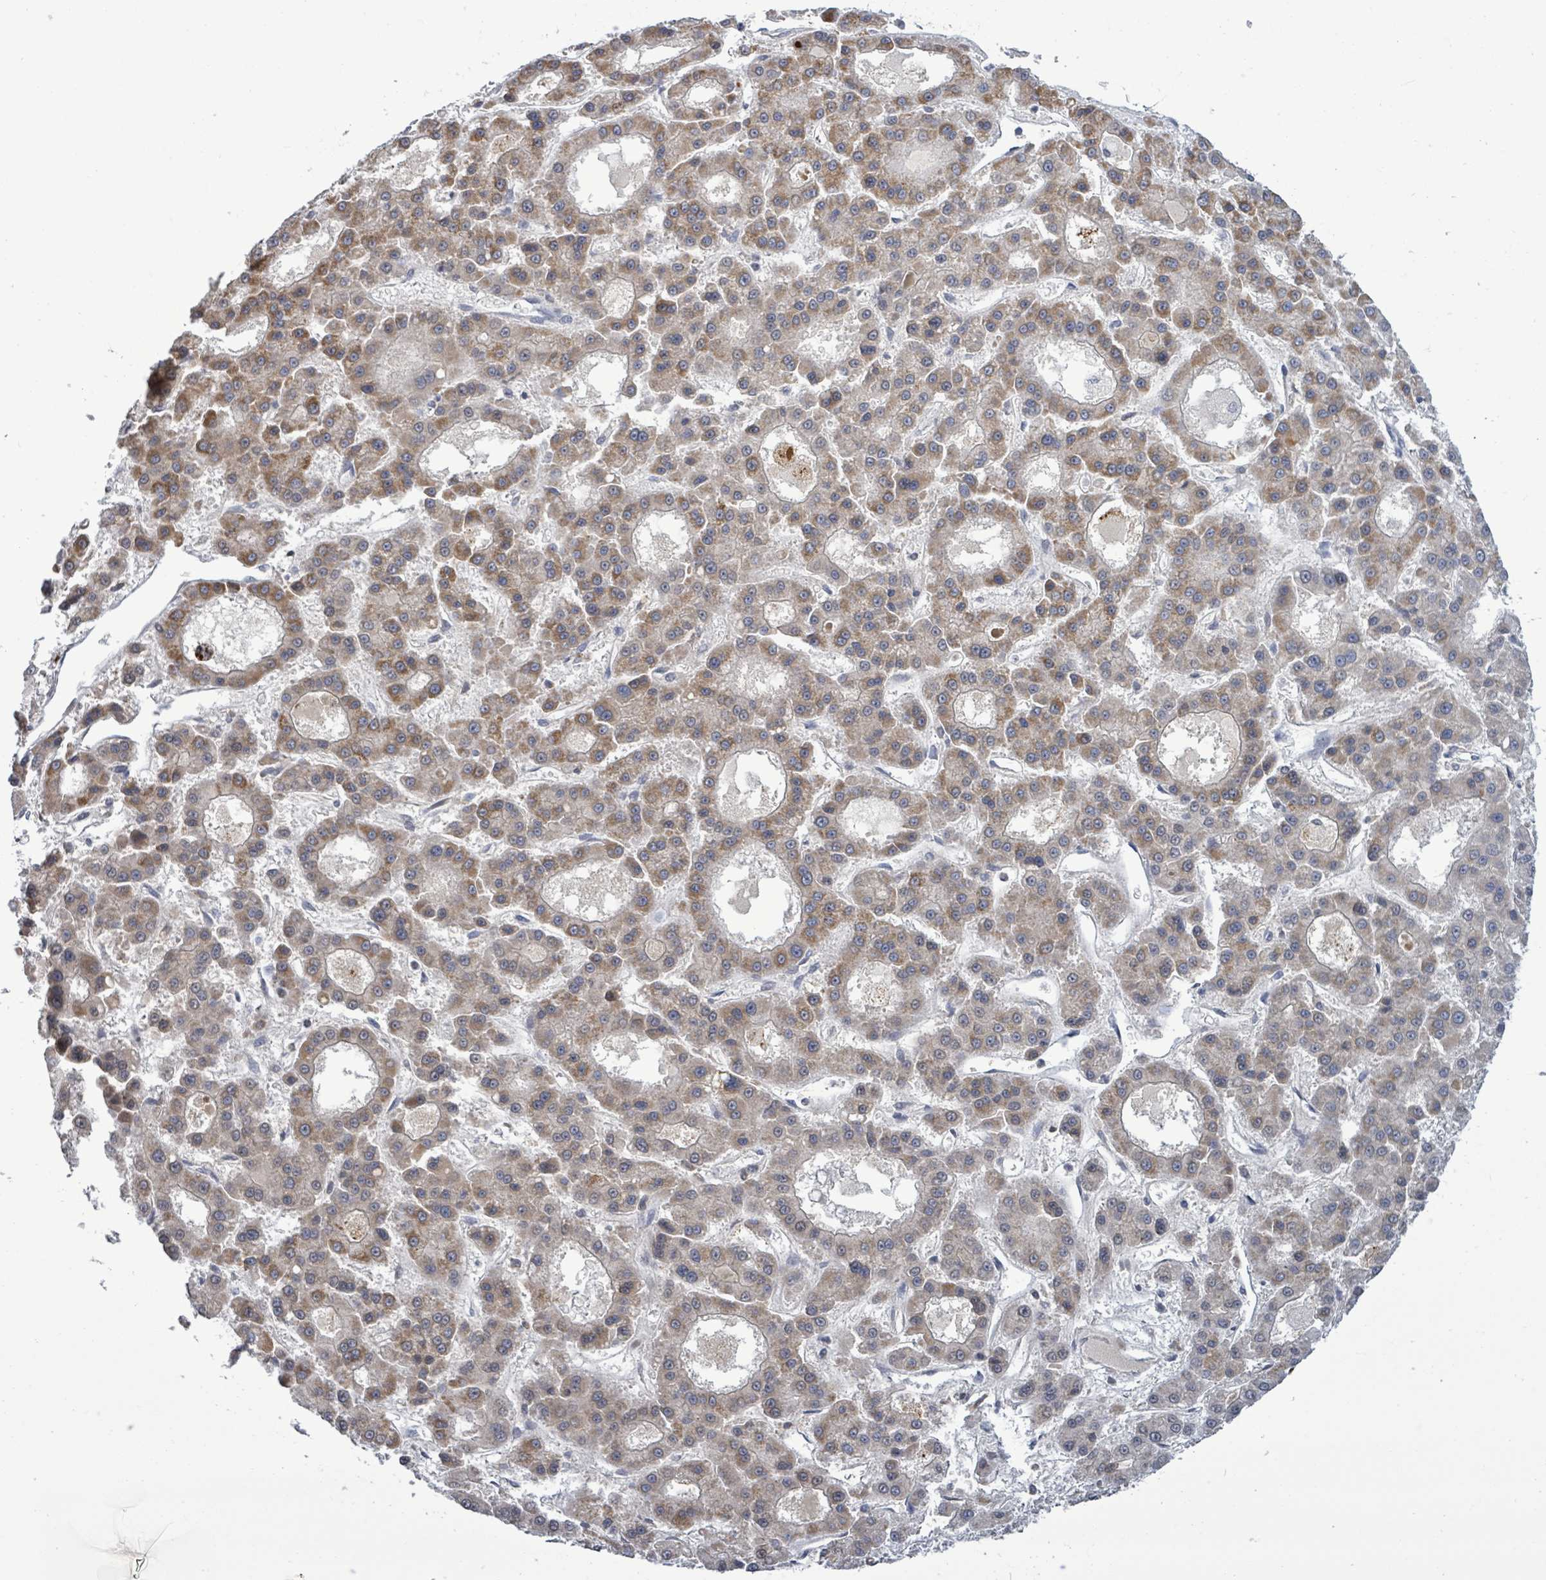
{"staining": {"intensity": "moderate", "quantity": ">75%", "location": "cytoplasmic/membranous"}, "tissue": "liver cancer", "cell_type": "Tumor cells", "image_type": "cancer", "snomed": [{"axis": "morphology", "description": "Carcinoma, Hepatocellular, NOS"}, {"axis": "topography", "description": "Liver"}], "caption": "Liver hepatocellular carcinoma stained with a brown dye reveals moderate cytoplasmic/membranous positive staining in about >75% of tumor cells.", "gene": "COQ10B", "patient": {"sex": "male", "age": 70}}